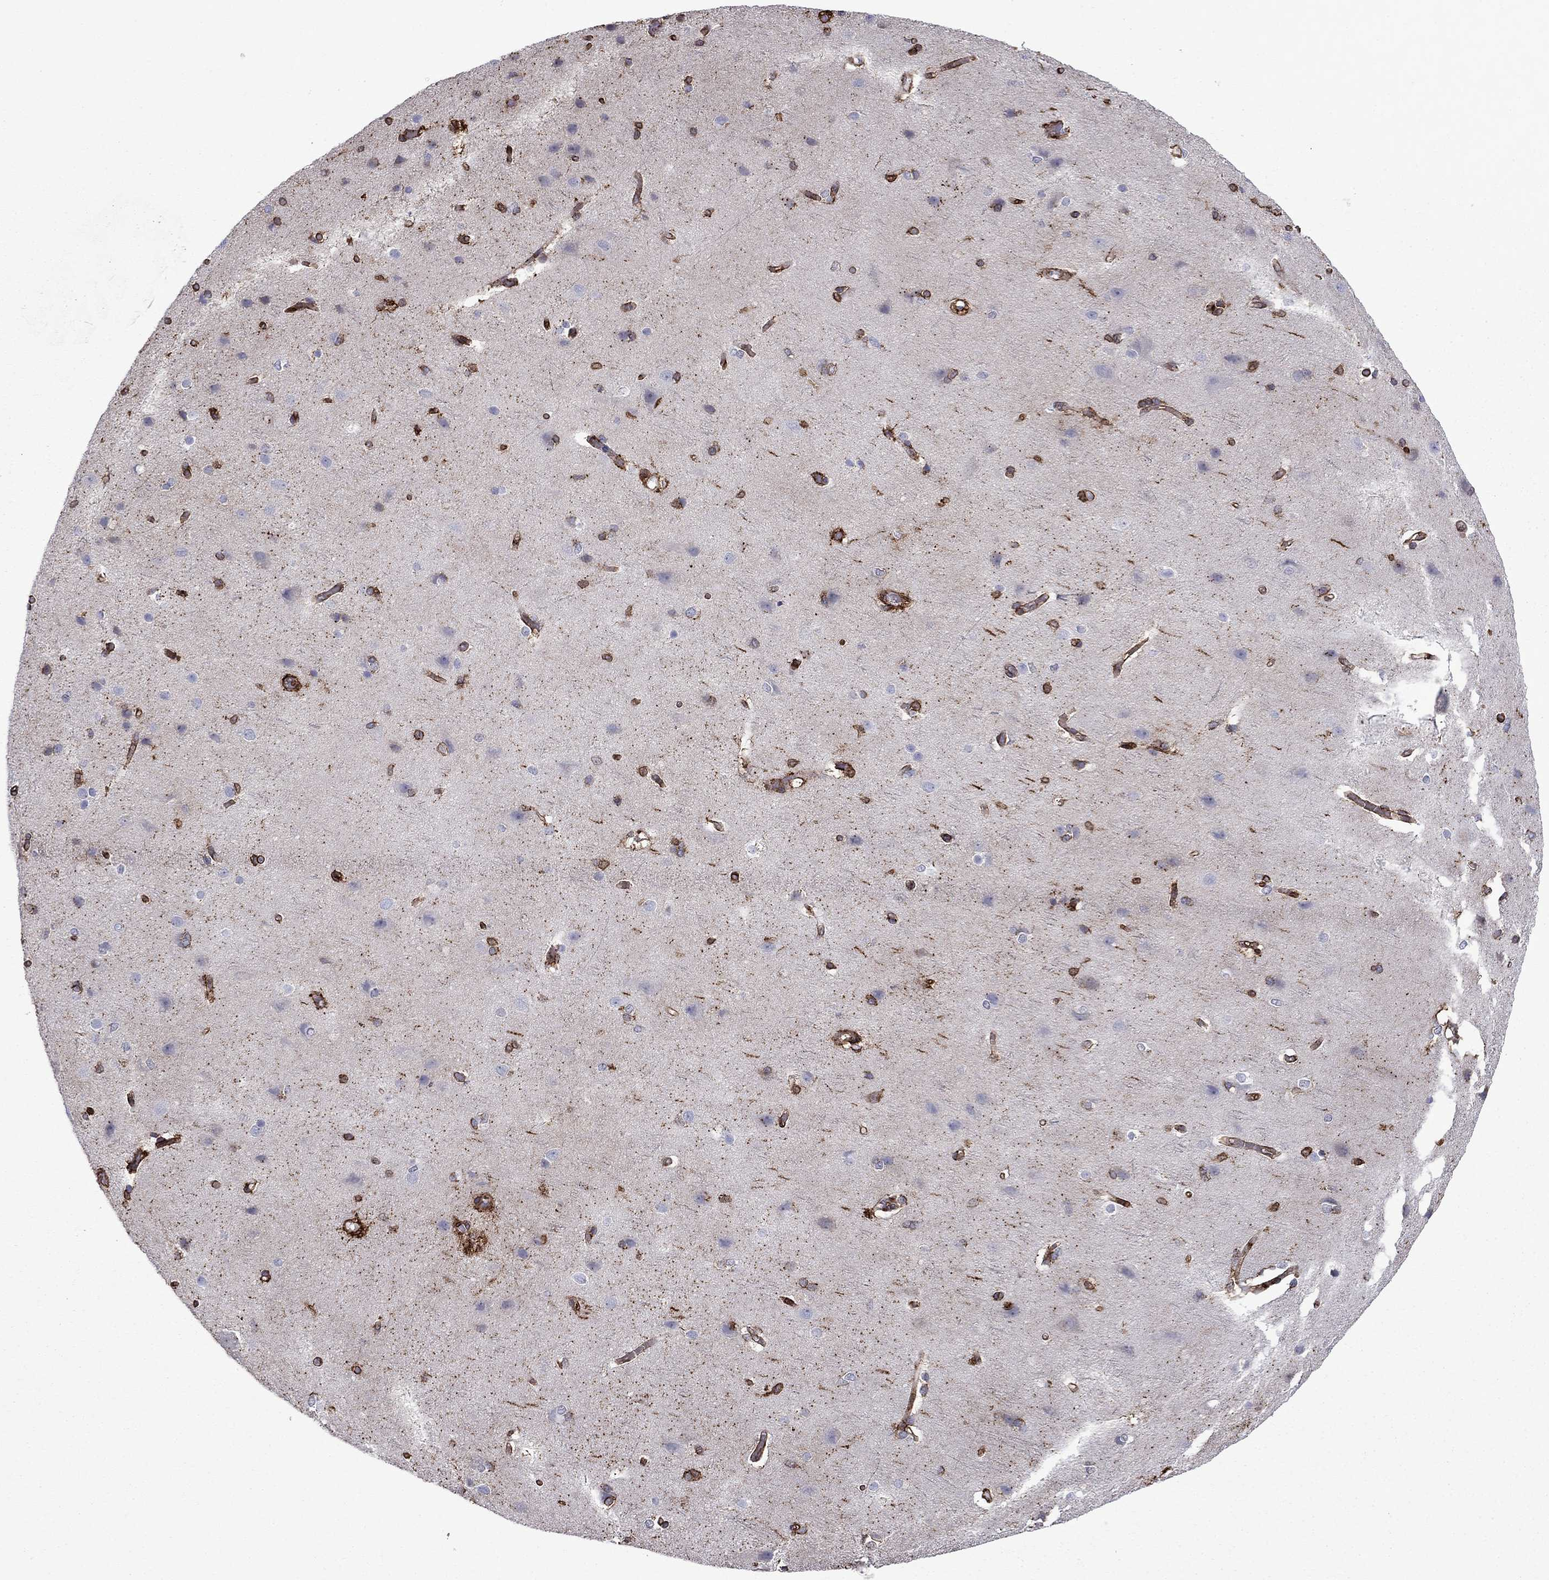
{"staining": {"intensity": "moderate", "quantity": "25%-75%", "location": "cytoplasmic/membranous"}, "tissue": "cerebral cortex", "cell_type": "Endothelial cells", "image_type": "normal", "snomed": [{"axis": "morphology", "description": "Normal tissue, NOS"}, {"axis": "topography", "description": "Cerebral cortex"}], "caption": "A photomicrograph of cerebral cortex stained for a protein exhibits moderate cytoplasmic/membranous brown staining in endothelial cells. (DAB = brown stain, brightfield microscopy at high magnification).", "gene": "PLAU", "patient": {"sex": "male", "age": 37}}